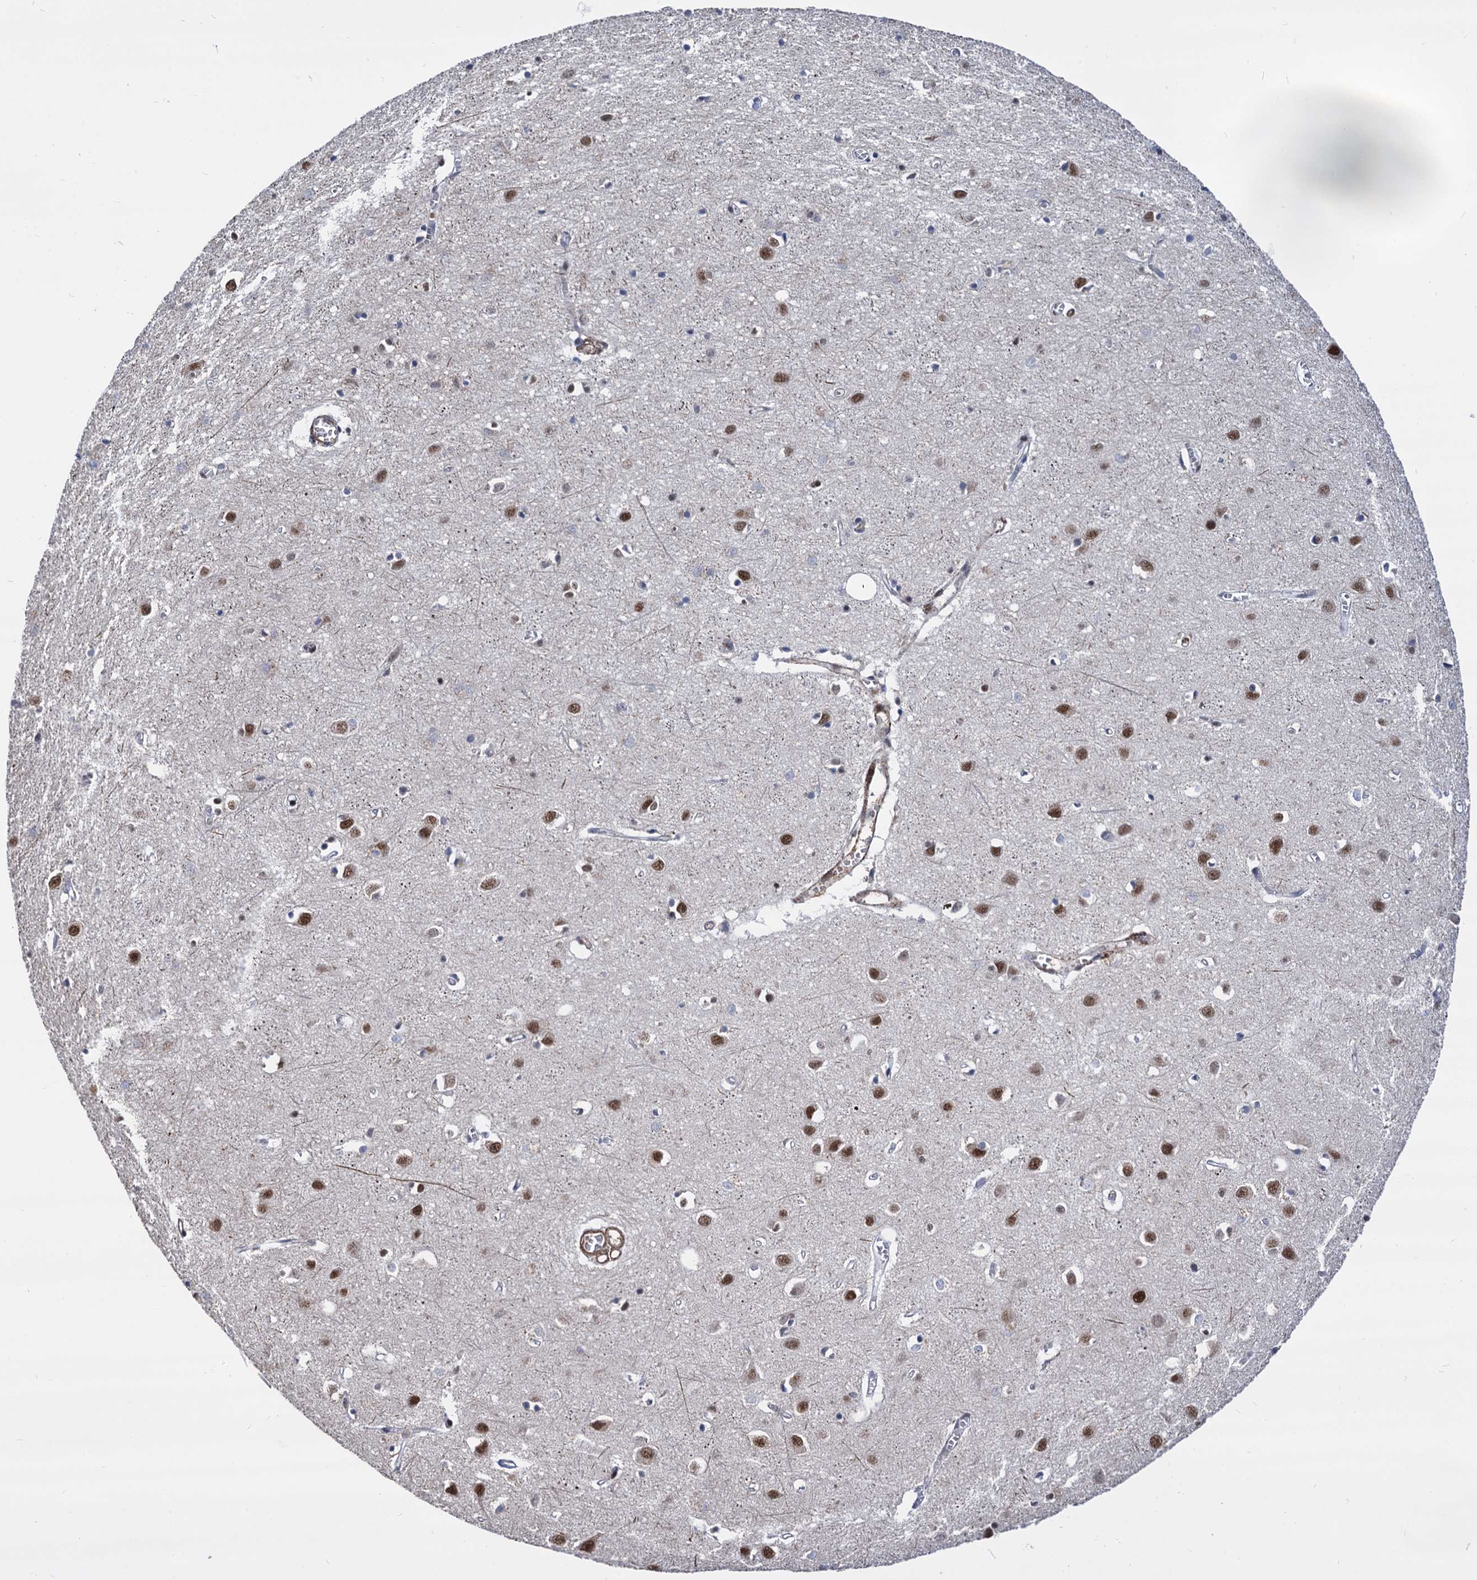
{"staining": {"intensity": "moderate", "quantity": ">75%", "location": "cytoplasmic/membranous,nuclear"}, "tissue": "cerebral cortex", "cell_type": "Endothelial cells", "image_type": "normal", "snomed": [{"axis": "morphology", "description": "Normal tissue, NOS"}, {"axis": "topography", "description": "Cerebral cortex"}], "caption": "An IHC image of benign tissue is shown. Protein staining in brown highlights moderate cytoplasmic/membranous,nuclear positivity in cerebral cortex within endothelial cells. (Brightfield microscopy of DAB IHC at high magnification).", "gene": "PSMD4", "patient": {"sex": "female", "age": 64}}